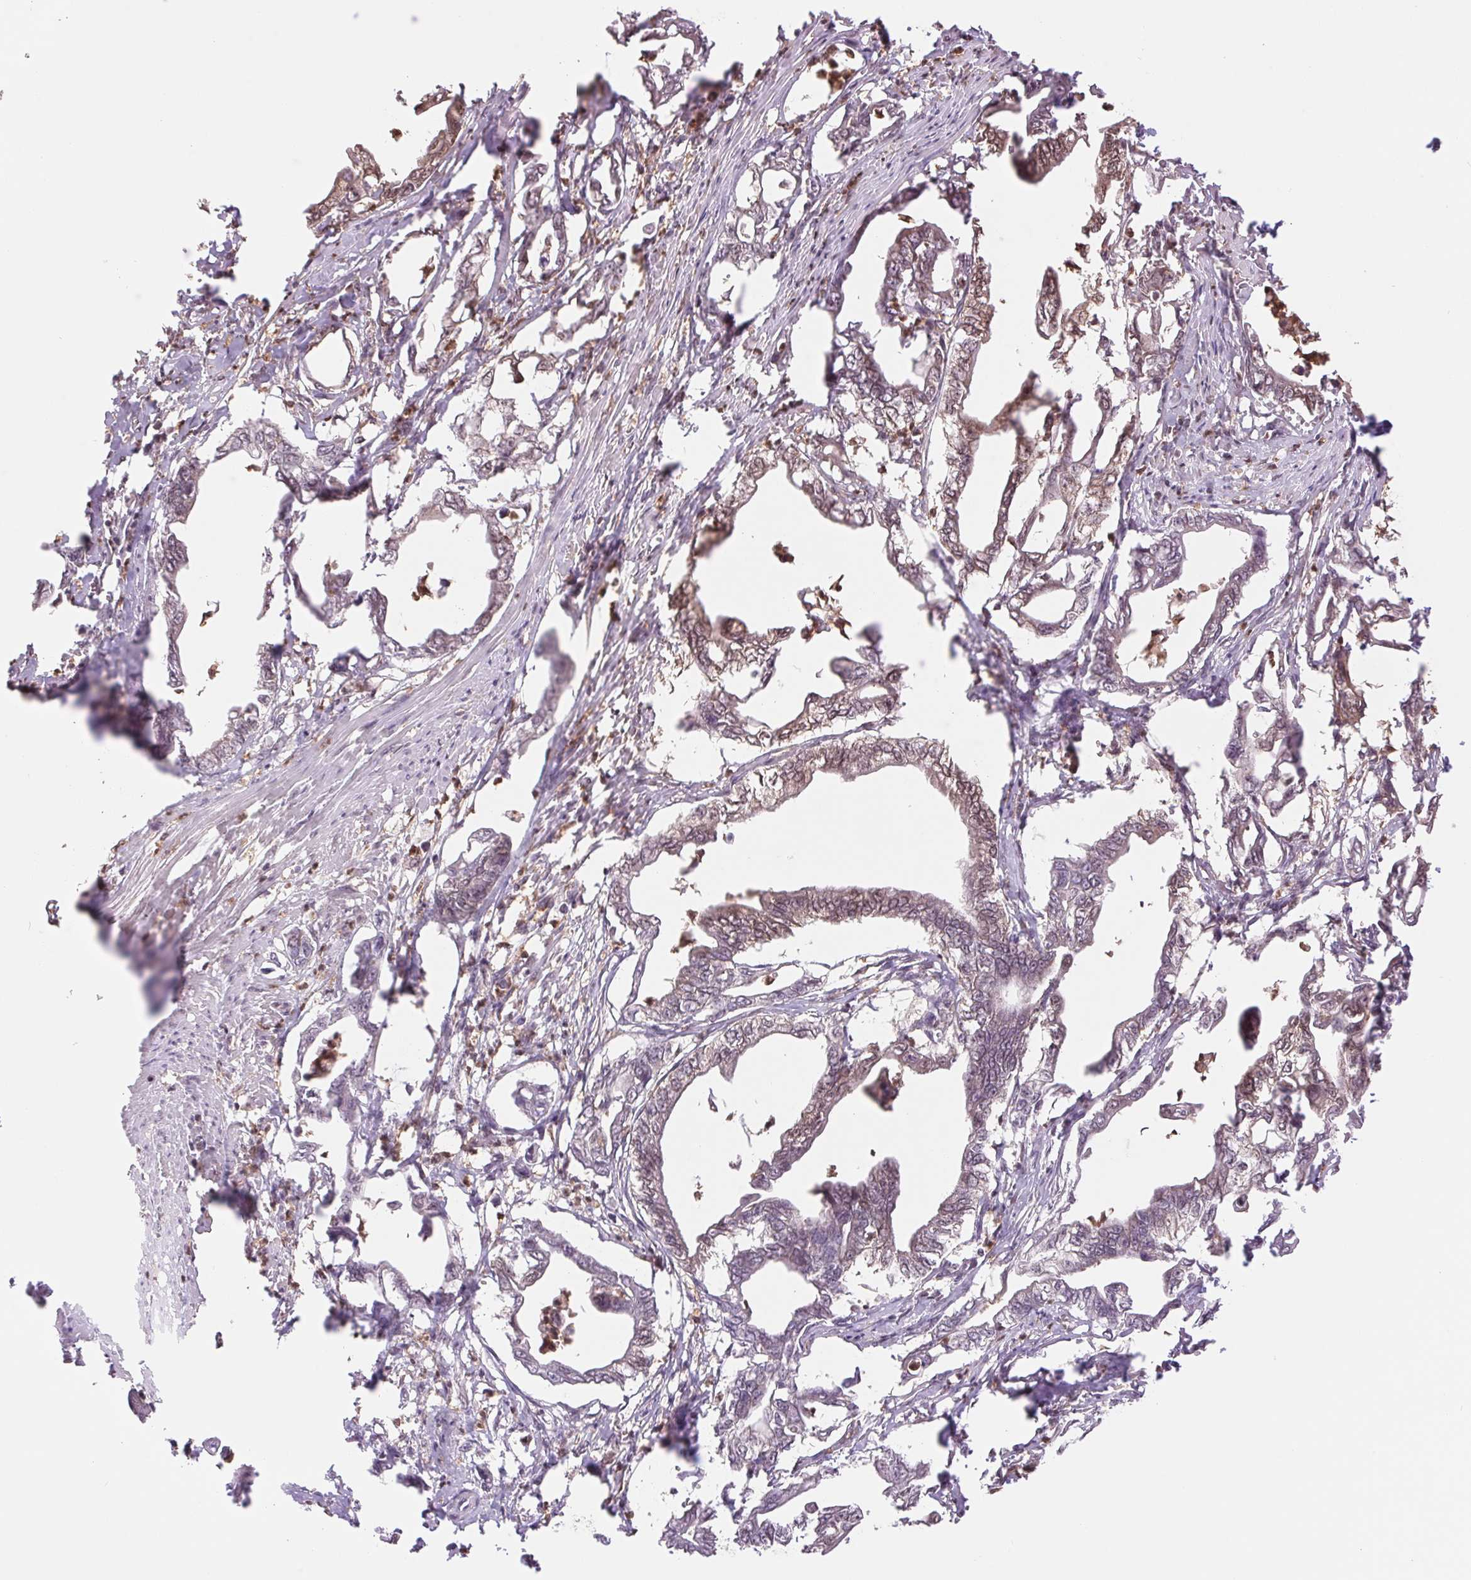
{"staining": {"intensity": "weak", "quantity": "25%-75%", "location": "cytoplasmic/membranous"}, "tissue": "pancreatic cancer", "cell_type": "Tumor cells", "image_type": "cancer", "snomed": [{"axis": "morphology", "description": "Adenocarcinoma, NOS"}, {"axis": "topography", "description": "Pancreas"}], "caption": "Immunohistochemical staining of adenocarcinoma (pancreatic) shows low levels of weak cytoplasmic/membranous protein staining in approximately 25%-75% of tumor cells.", "gene": "CDC123", "patient": {"sex": "male", "age": 61}}